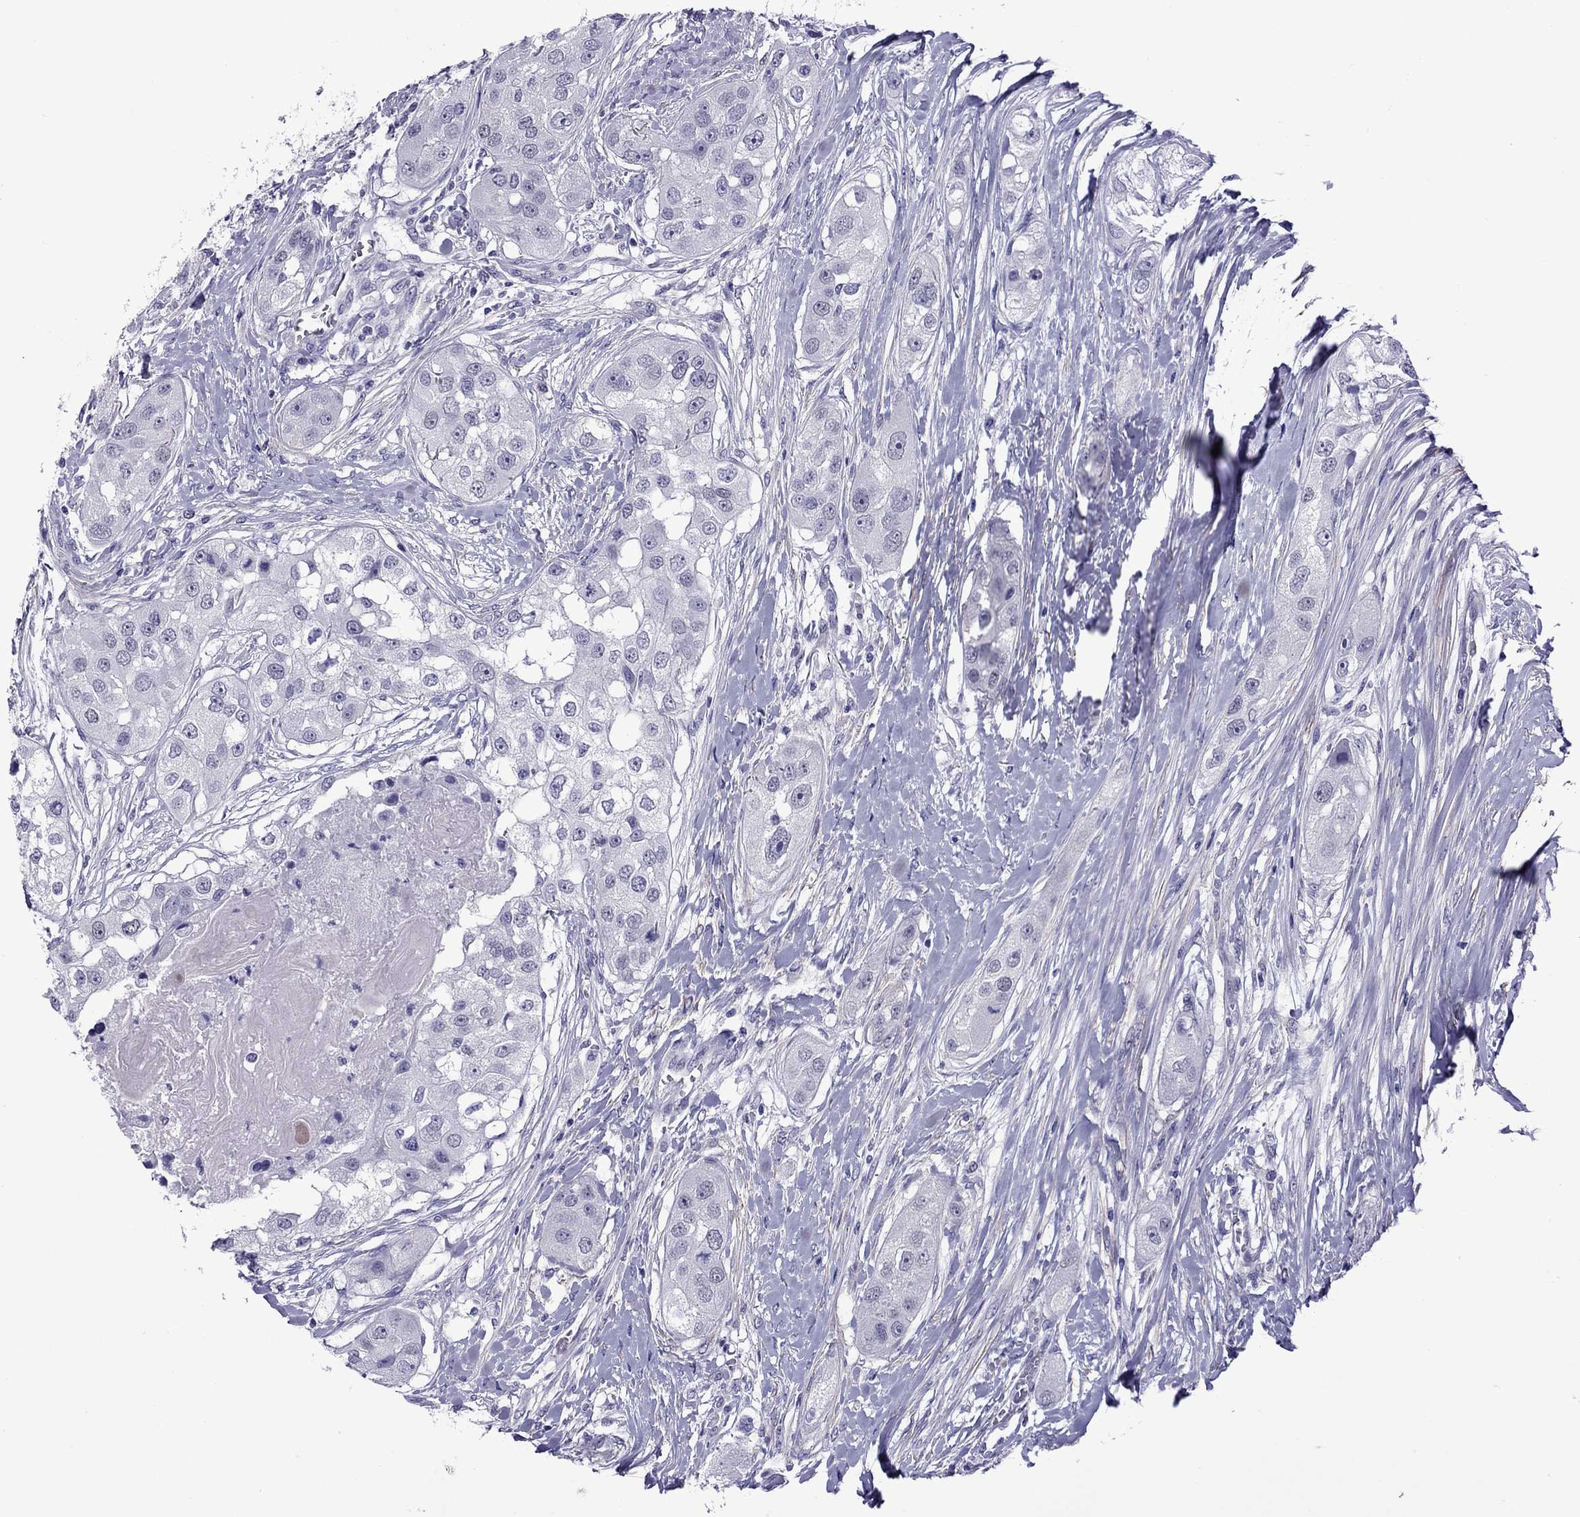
{"staining": {"intensity": "negative", "quantity": "none", "location": "none"}, "tissue": "head and neck cancer", "cell_type": "Tumor cells", "image_type": "cancer", "snomed": [{"axis": "morphology", "description": "Normal tissue, NOS"}, {"axis": "morphology", "description": "Squamous cell carcinoma, NOS"}, {"axis": "topography", "description": "Skeletal muscle"}, {"axis": "topography", "description": "Head-Neck"}], "caption": "Tumor cells show no significant expression in head and neck squamous cell carcinoma.", "gene": "CHRNA5", "patient": {"sex": "male", "age": 51}}